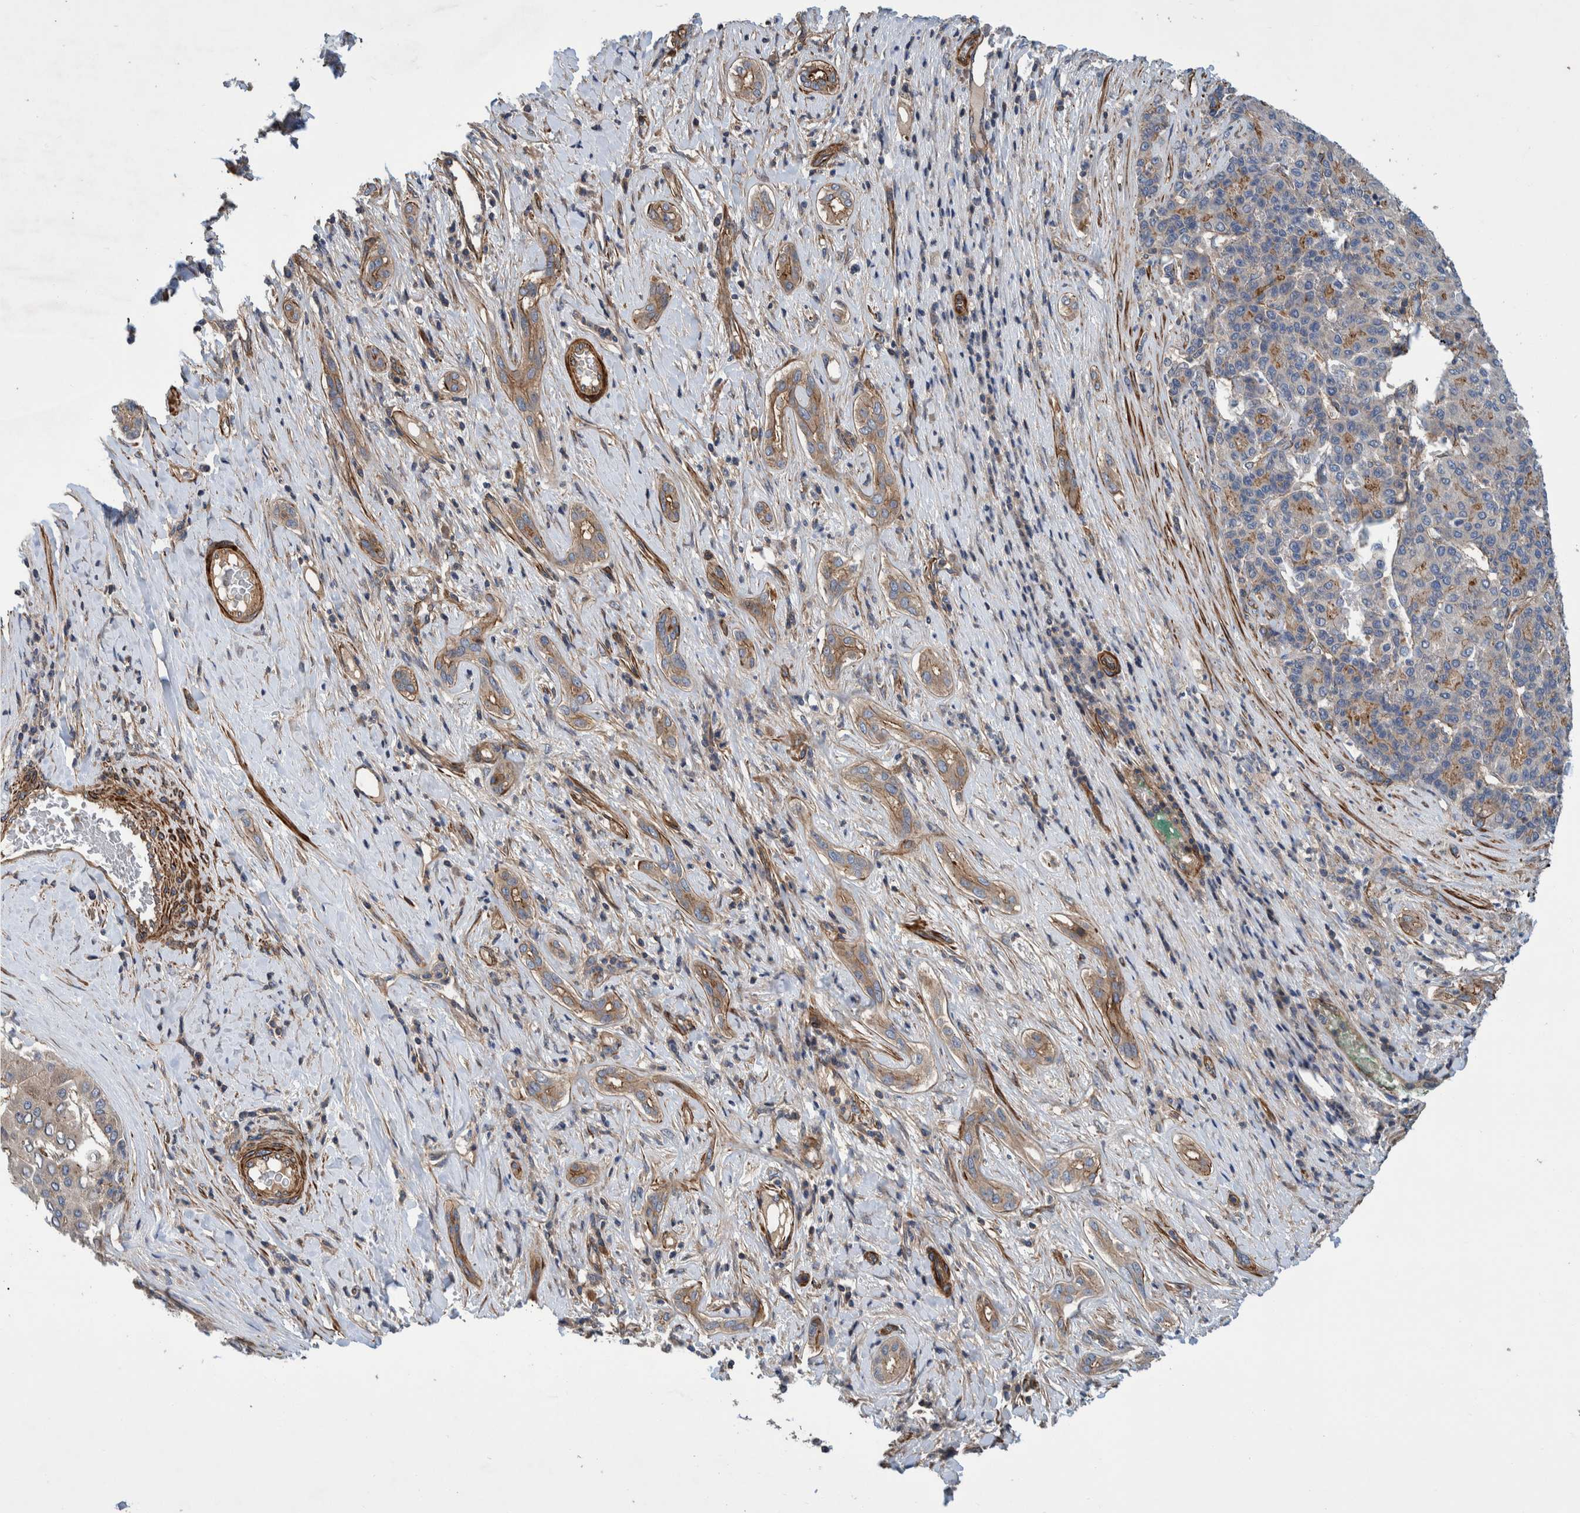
{"staining": {"intensity": "moderate", "quantity": "25%-75%", "location": "cytoplasmic/membranous"}, "tissue": "liver cancer", "cell_type": "Tumor cells", "image_type": "cancer", "snomed": [{"axis": "morphology", "description": "Carcinoma, Hepatocellular, NOS"}, {"axis": "topography", "description": "Liver"}], "caption": "Immunohistochemistry of human hepatocellular carcinoma (liver) demonstrates medium levels of moderate cytoplasmic/membranous staining in about 25%-75% of tumor cells.", "gene": "GRPEL2", "patient": {"sex": "male", "age": 65}}